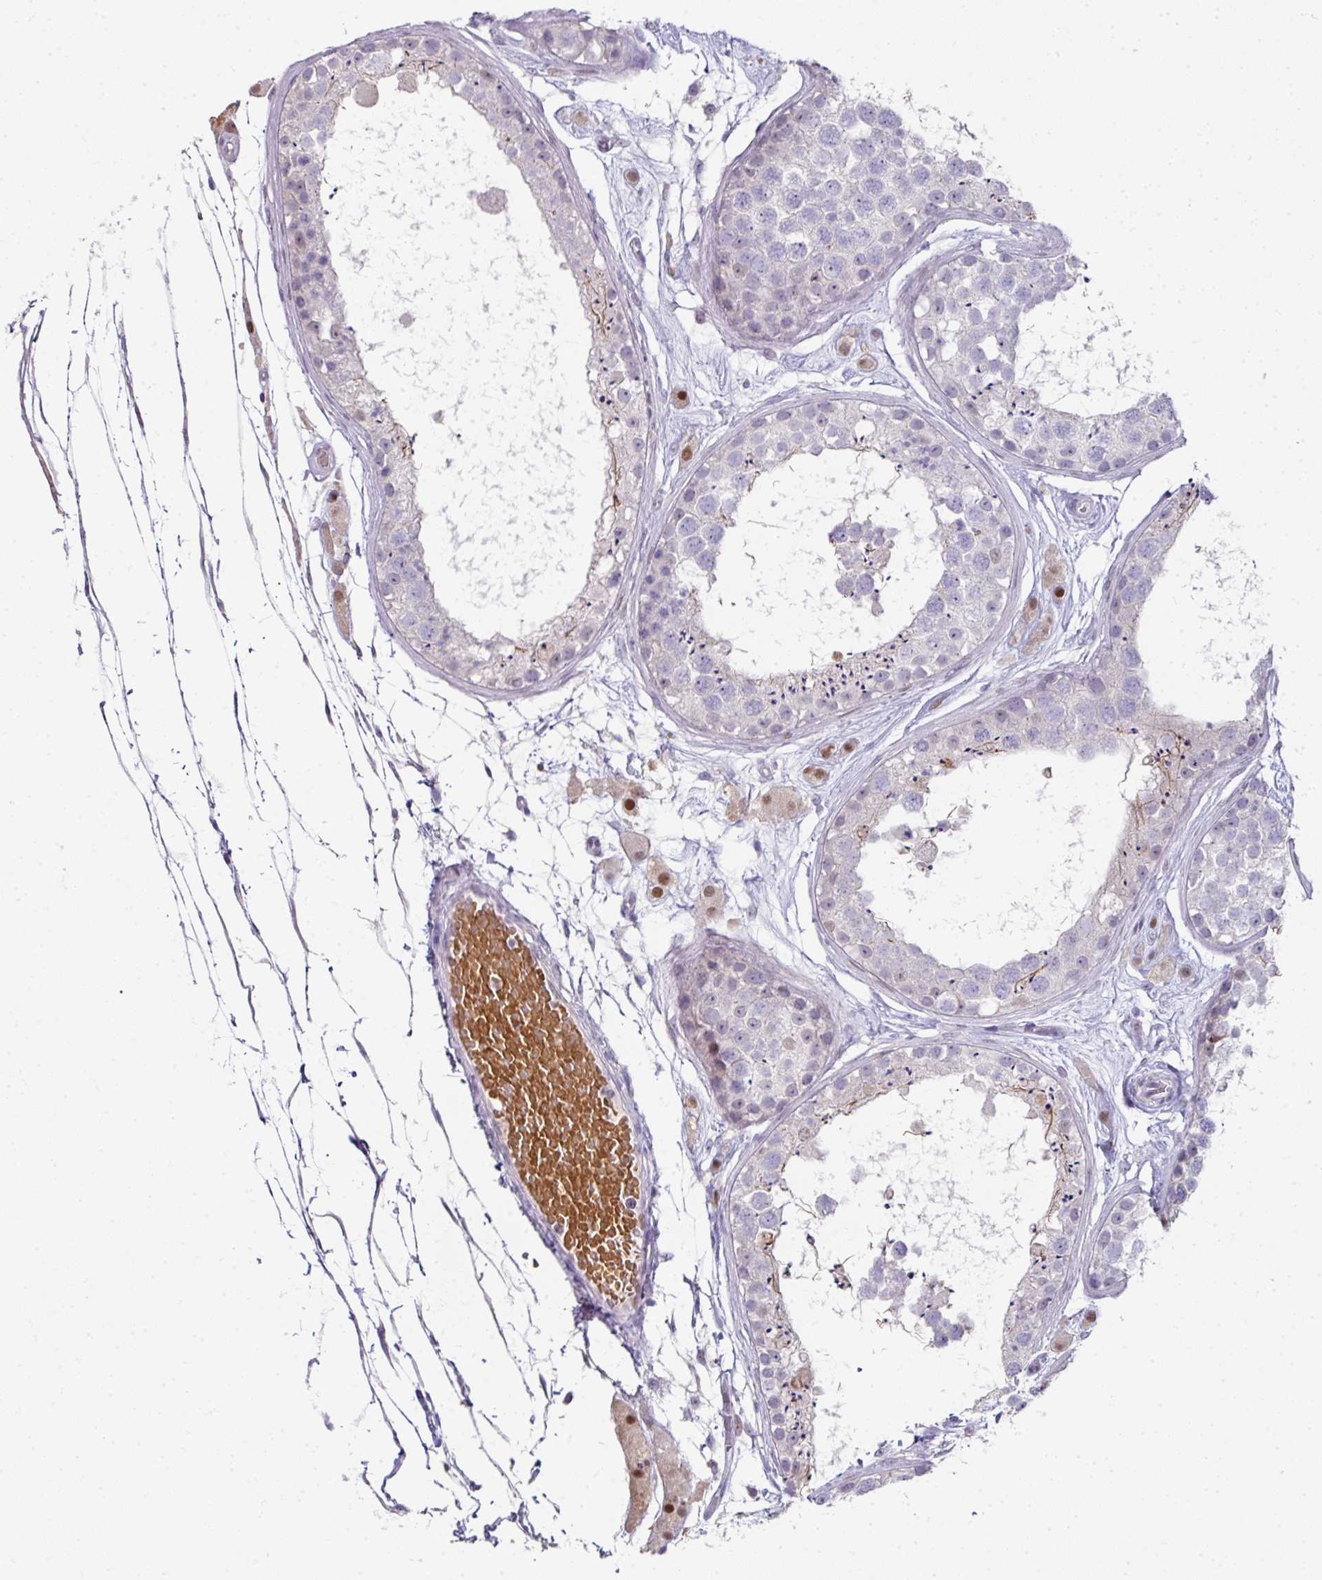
{"staining": {"intensity": "negative", "quantity": "none", "location": "none"}, "tissue": "testis", "cell_type": "Cells in seminiferous ducts", "image_type": "normal", "snomed": [{"axis": "morphology", "description": "Normal tissue, NOS"}, {"axis": "topography", "description": "Testis"}], "caption": "A high-resolution photomicrograph shows immunohistochemistry (IHC) staining of unremarkable testis, which shows no significant staining in cells in seminiferous ducts.", "gene": "ANKRD18A", "patient": {"sex": "male", "age": 25}}